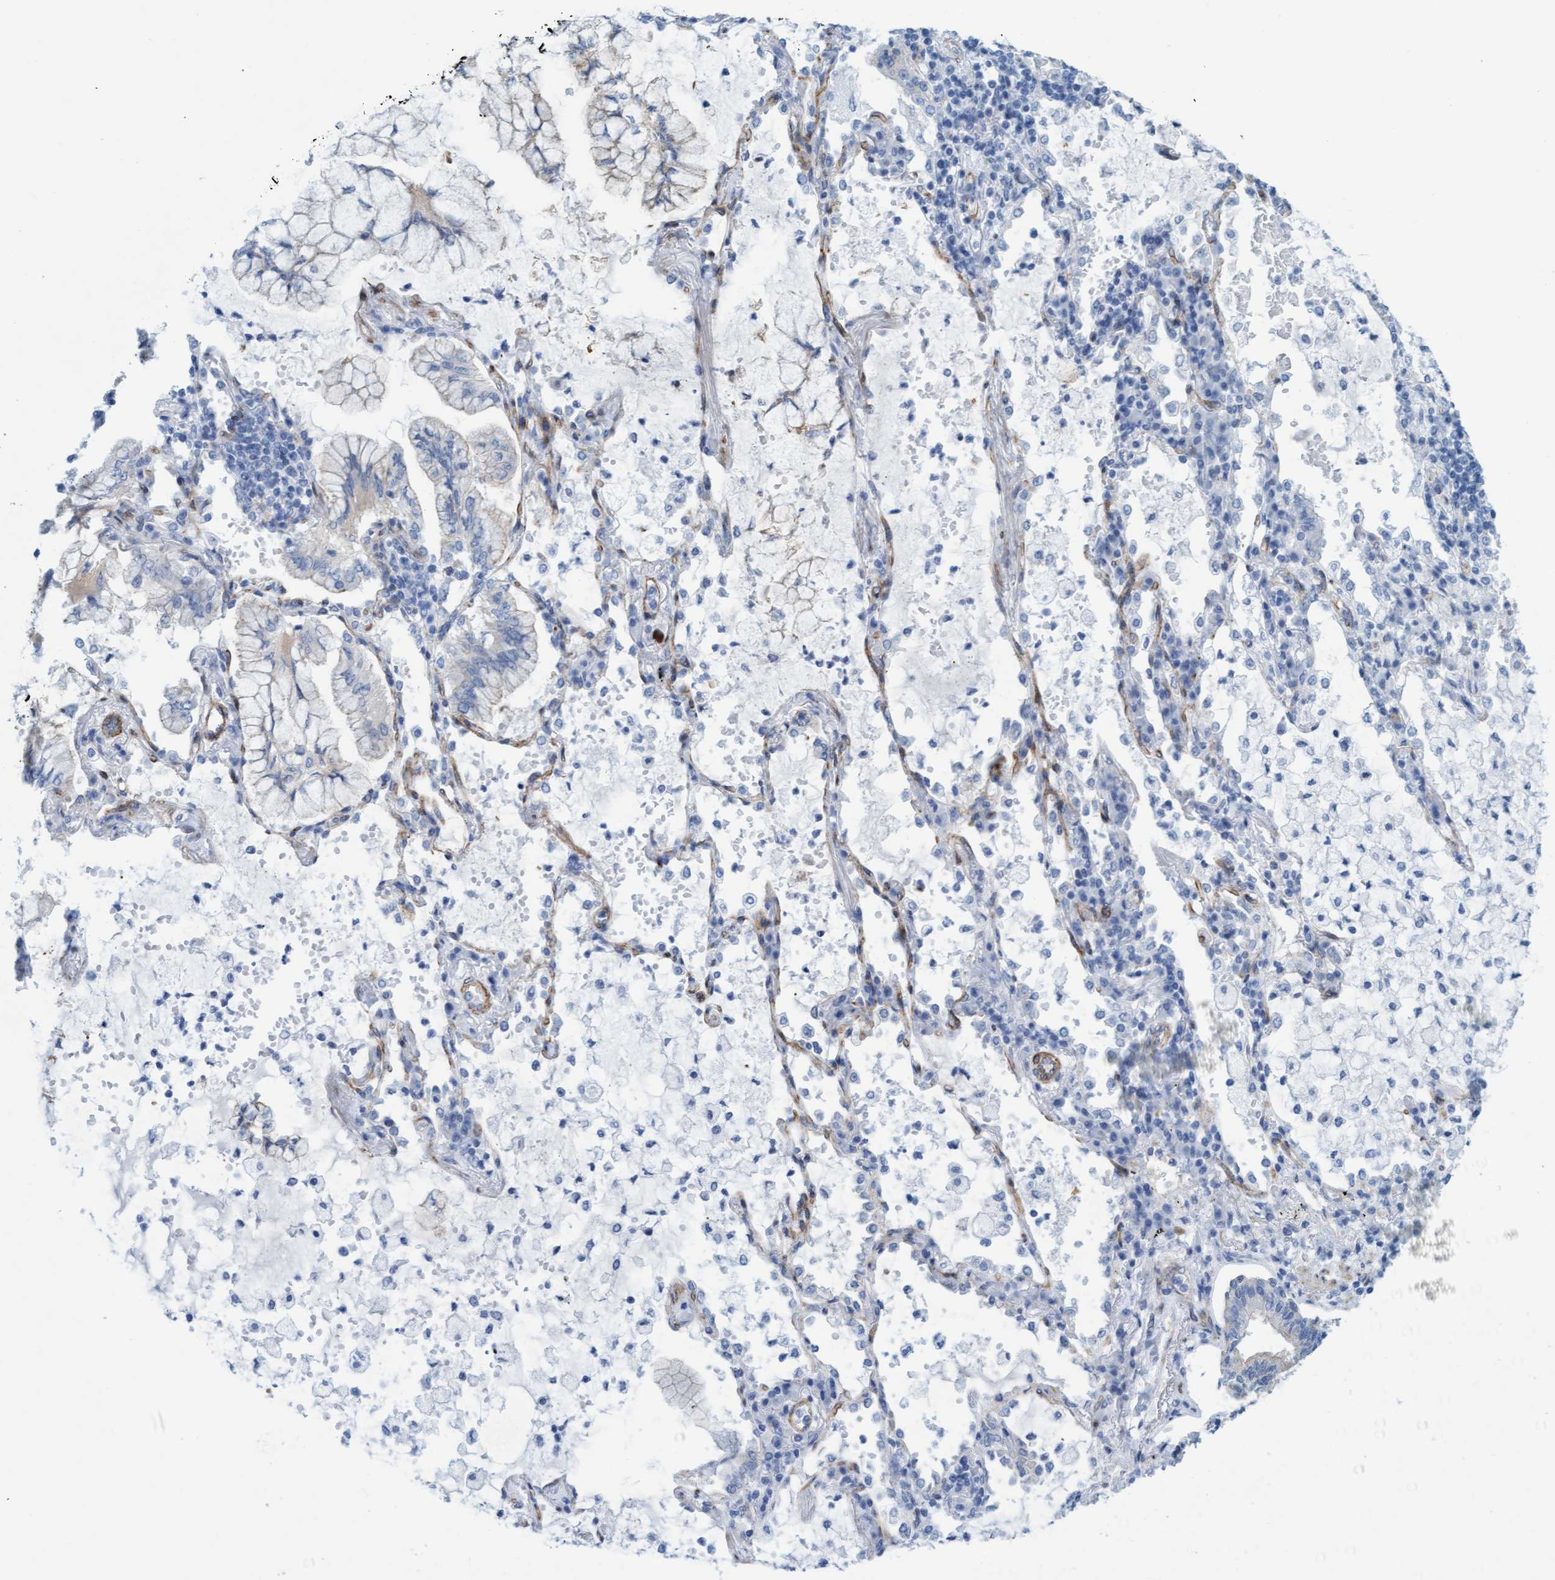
{"staining": {"intensity": "weak", "quantity": "<25%", "location": "cytoplasmic/membranous"}, "tissue": "lung cancer", "cell_type": "Tumor cells", "image_type": "cancer", "snomed": [{"axis": "morphology", "description": "Adenocarcinoma, NOS"}, {"axis": "topography", "description": "Lung"}], "caption": "Immunohistochemical staining of lung cancer (adenocarcinoma) displays no significant staining in tumor cells.", "gene": "MTFR1", "patient": {"sex": "female", "age": 70}}